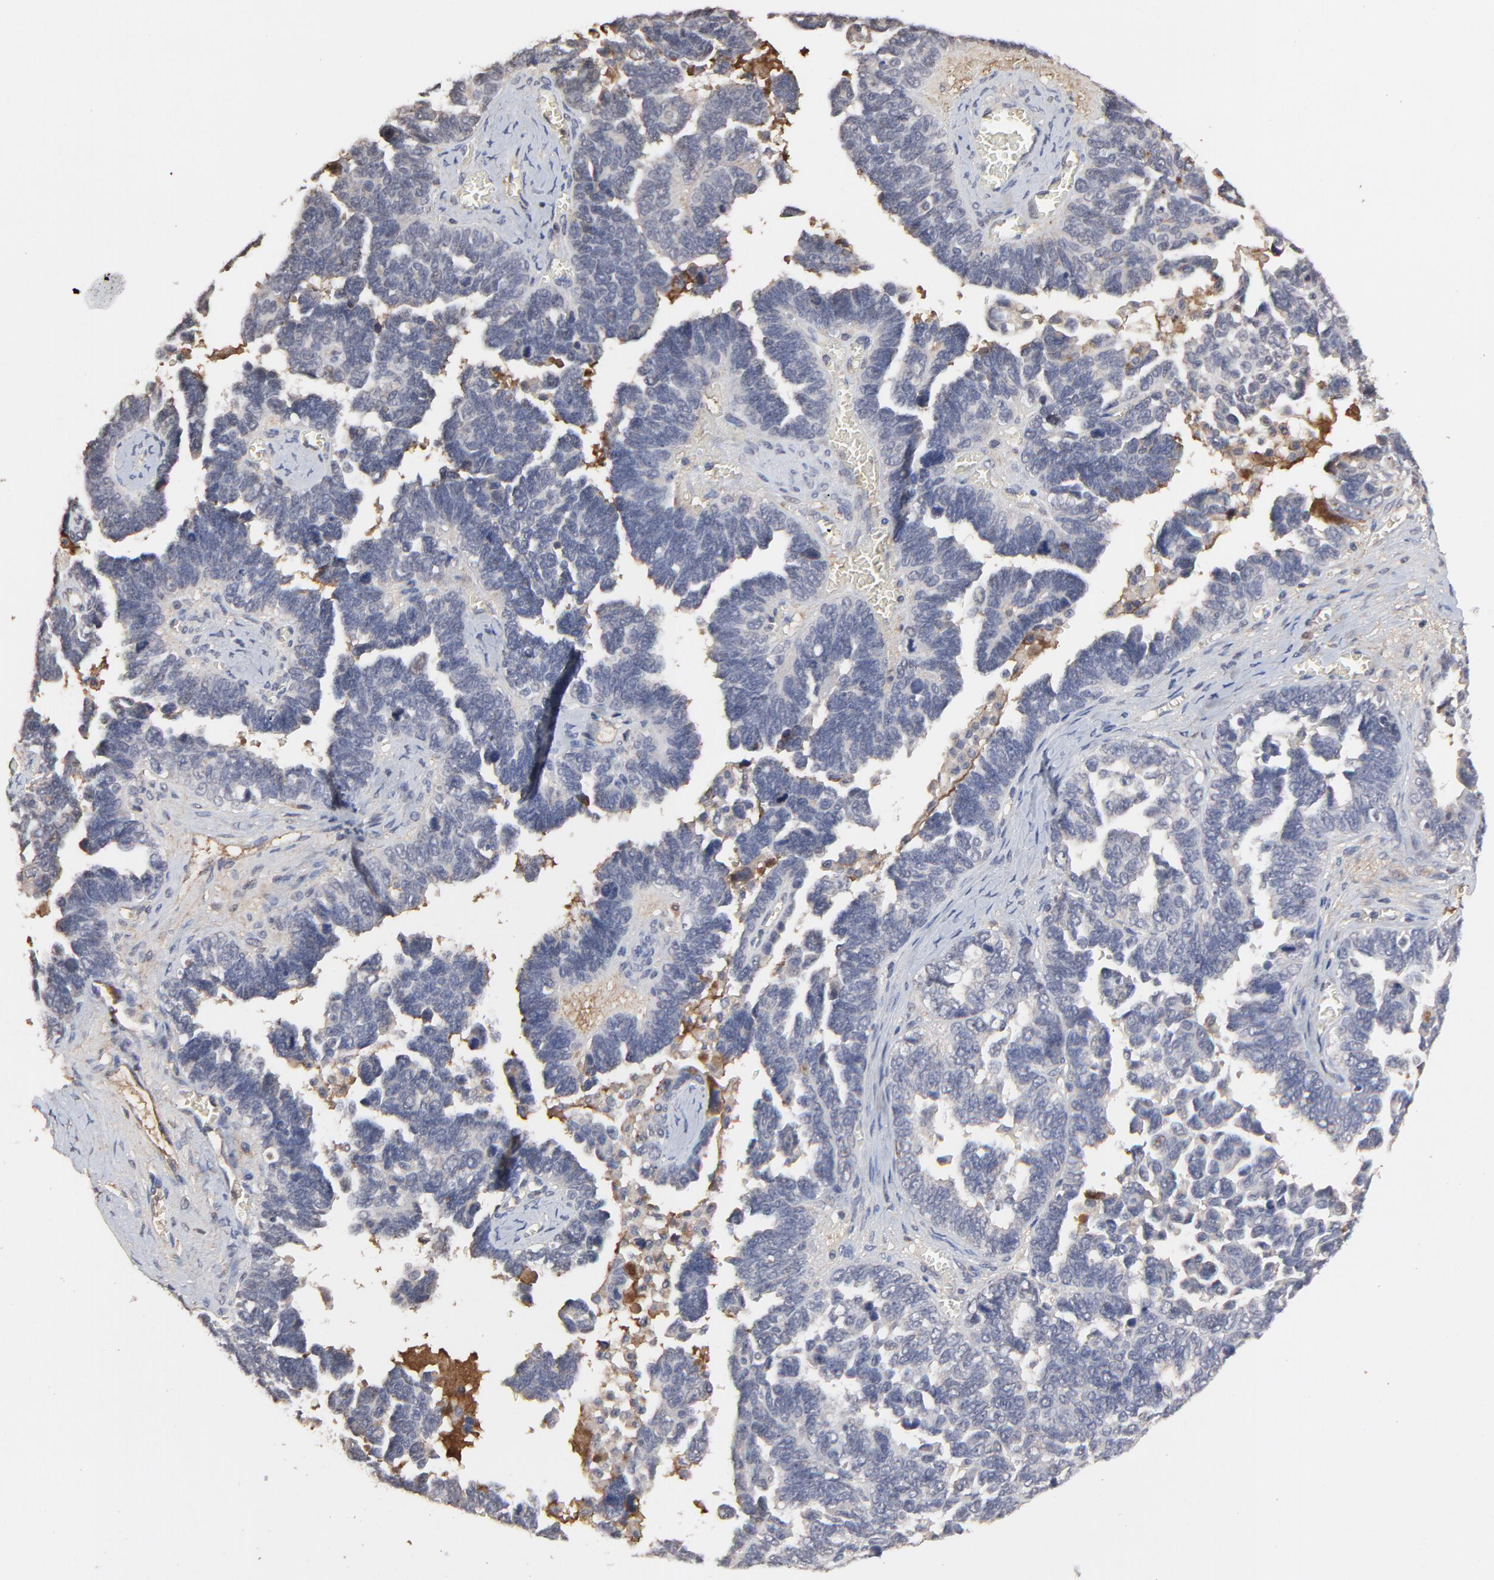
{"staining": {"intensity": "negative", "quantity": "none", "location": "none"}, "tissue": "ovarian cancer", "cell_type": "Tumor cells", "image_type": "cancer", "snomed": [{"axis": "morphology", "description": "Cystadenocarcinoma, serous, NOS"}, {"axis": "topography", "description": "Ovary"}], "caption": "Tumor cells are negative for brown protein staining in ovarian cancer. (Brightfield microscopy of DAB (3,3'-diaminobenzidine) IHC at high magnification).", "gene": "VPREB3", "patient": {"sex": "female", "age": 69}}